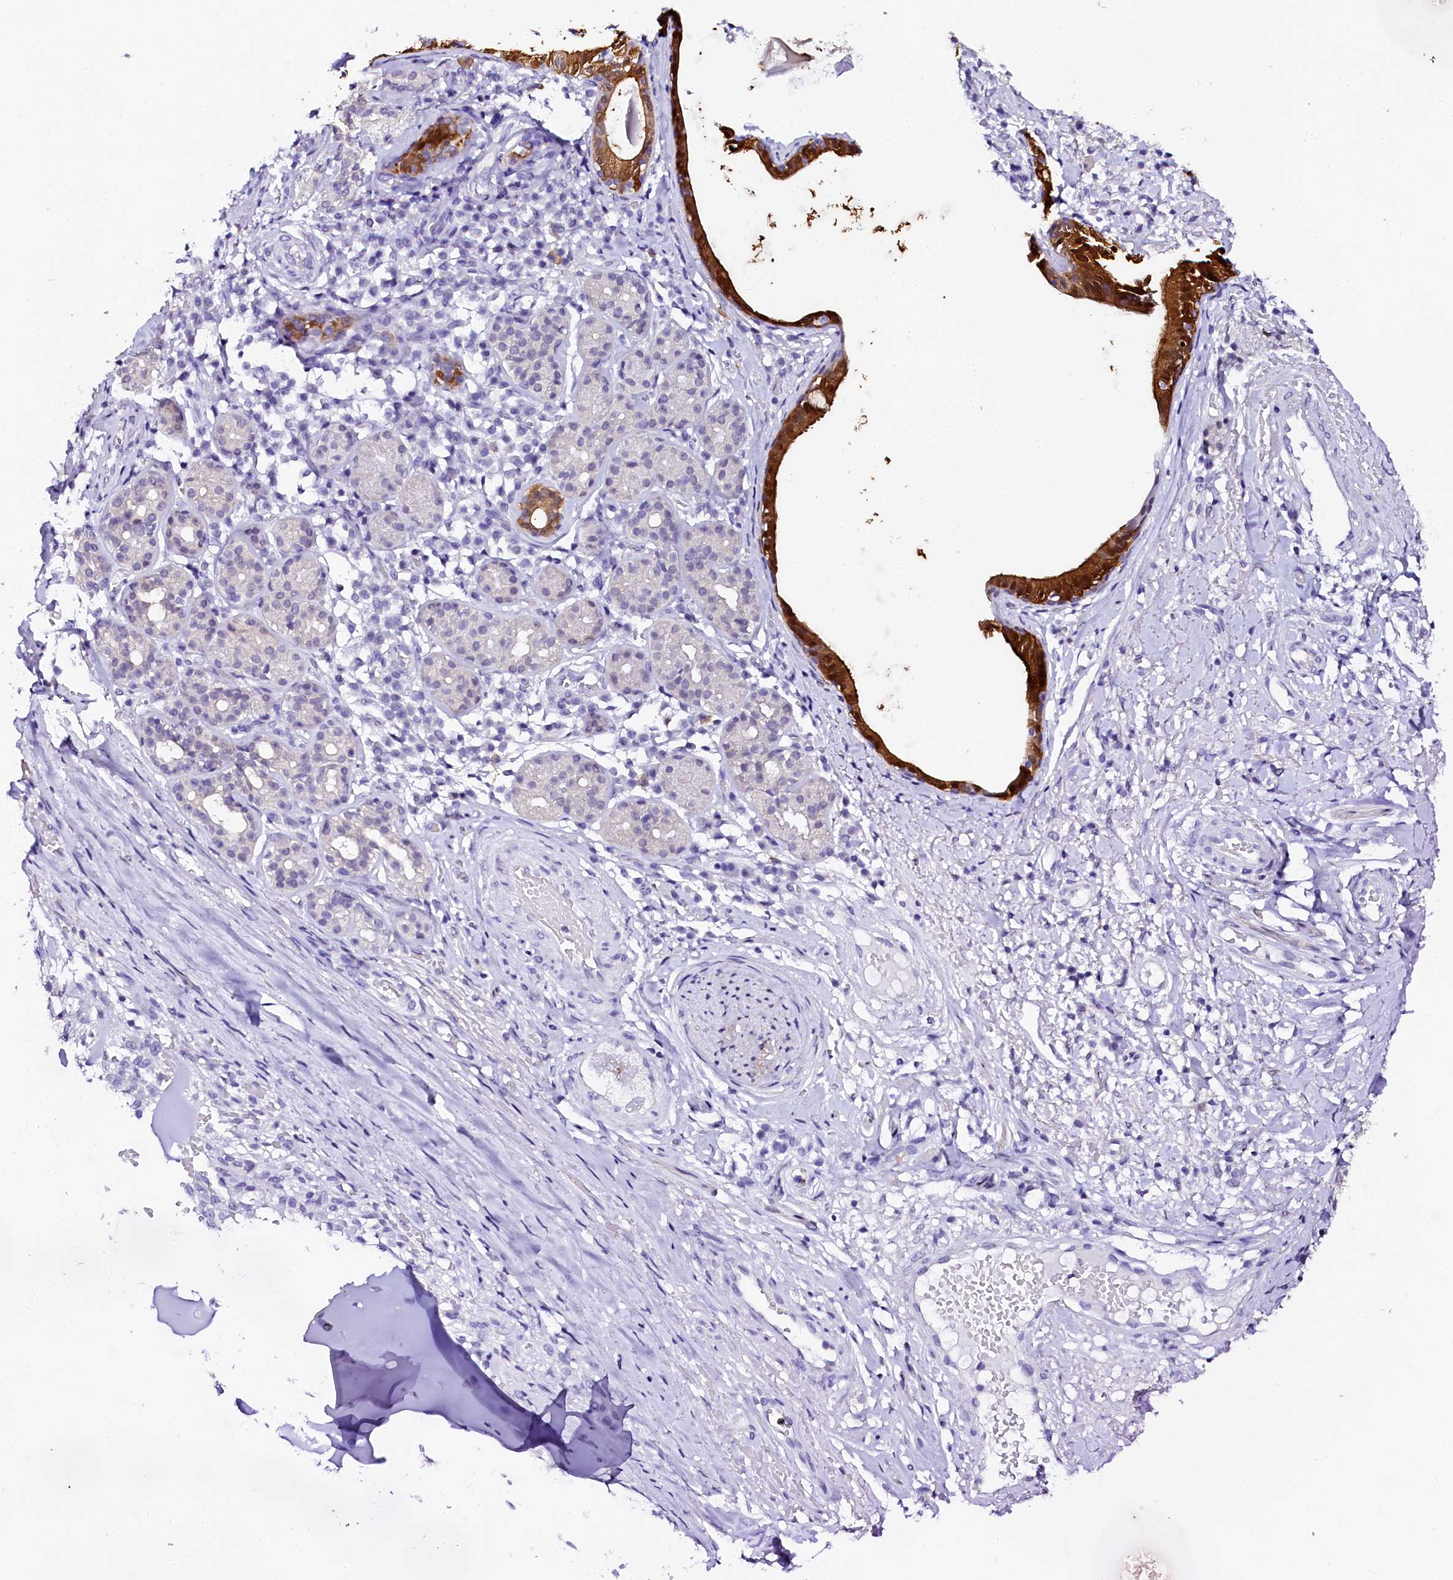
{"staining": {"intensity": "negative", "quantity": "none", "location": "none"}, "tissue": "adipose tissue", "cell_type": "Adipocytes", "image_type": "normal", "snomed": [{"axis": "morphology", "description": "Normal tissue, NOS"}, {"axis": "morphology", "description": "Basal cell carcinoma"}, {"axis": "topography", "description": "Cartilage tissue"}, {"axis": "topography", "description": "Nasopharynx"}, {"axis": "topography", "description": "Oral tissue"}], "caption": "Immunohistochemistry (IHC) micrograph of benign adipose tissue stained for a protein (brown), which shows no expression in adipocytes.", "gene": "SORD", "patient": {"sex": "female", "age": 77}}